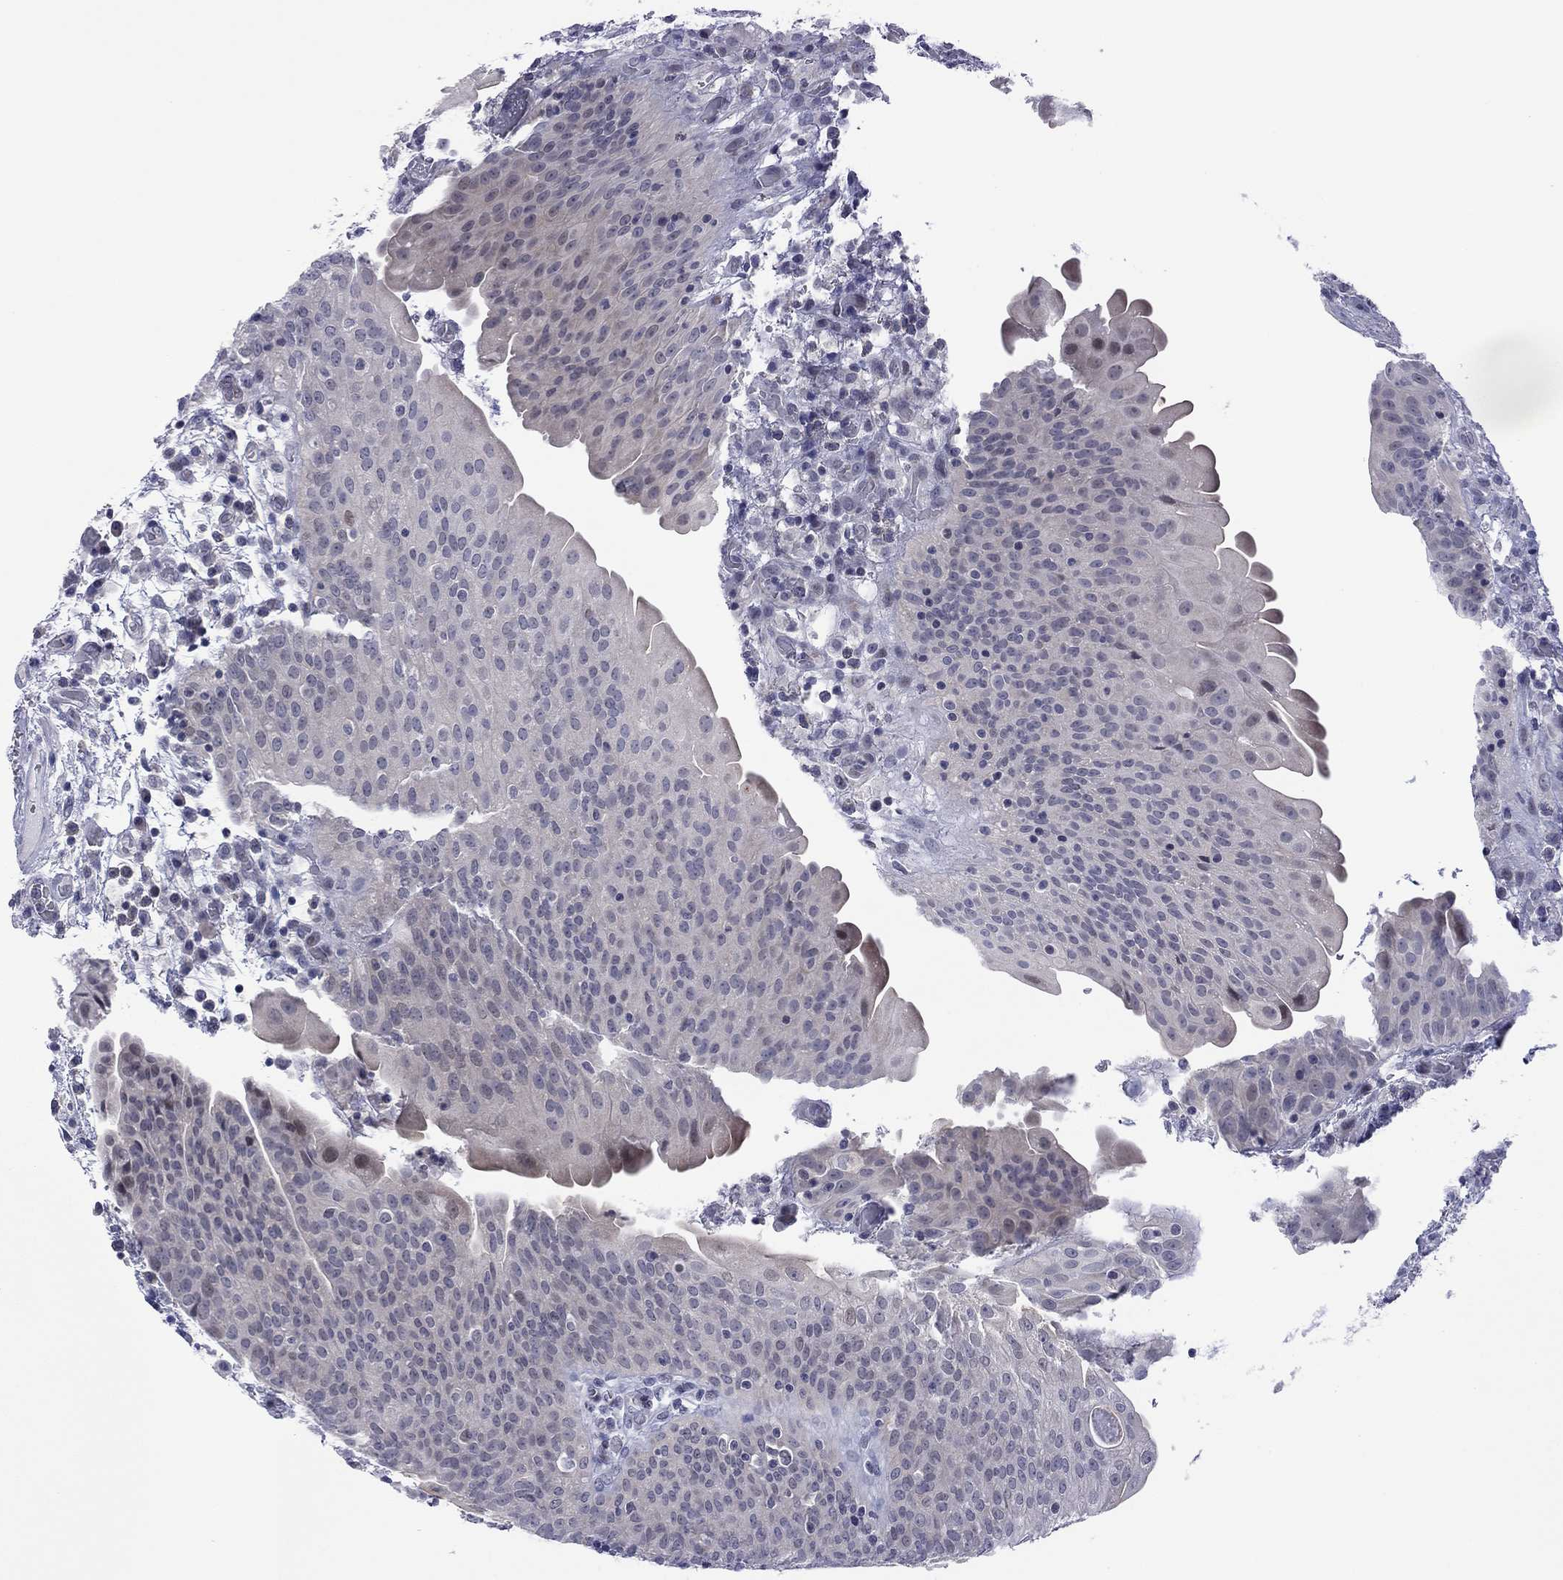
{"staining": {"intensity": "negative", "quantity": "none", "location": "none"}, "tissue": "urothelial cancer", "cell_type": "Tumor cells", "image_type": "cancer", "snomed": [{"axis": "morphology", "description": "Urothelial carcinoma, High grade"}, {"axis": "topography", "description": "Urinary bladder"}], "caption": "Protein analysis of urothelial cancer shows no significant staining in tumor cells.", "gene": "POU5F2", "patient": {"sex": "male", "age": 60}}